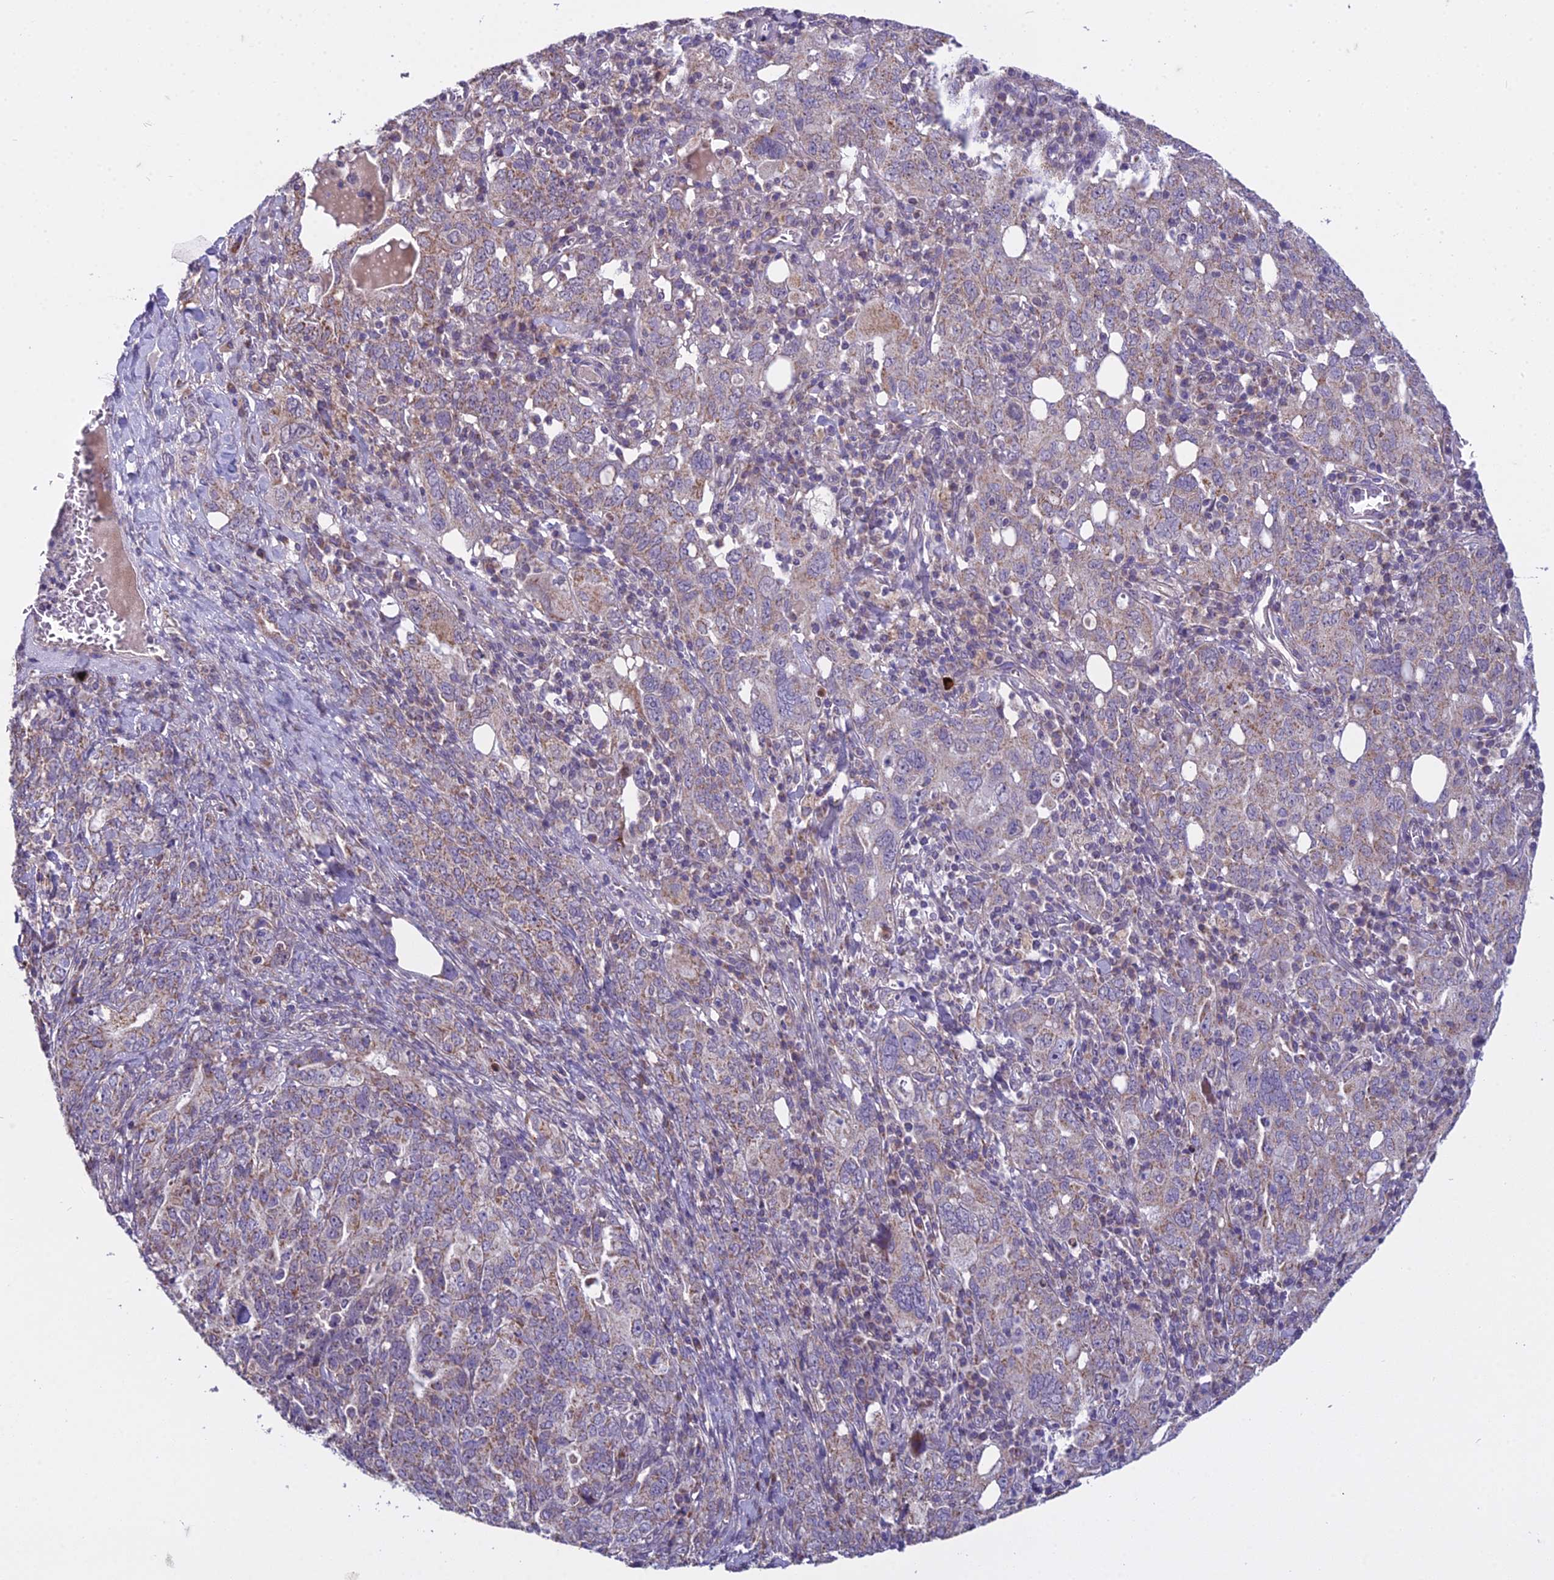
{"staining": {"intensity": "moderate", "quantity": "25%-75%", "location": "cytoplasmic/membranous"}, "tissue": "ovarian cancer", "cell_type": "Tumor cells", "image_type": "cancer", "snomed": [{"axis": "morphology", "description": "Carcinoma, endometroid"}, {"axis": "topography", "description": "Ovary"}], "caption": "Immunohistochemistry of human ovarian endometroid carcinoma displays medium levels of moderate cytoplasmic/membranous staining in approximately 25%-75% of tumor cells.", "gene": "DUS2", "patient": {"sex": "female", "age": 62}}